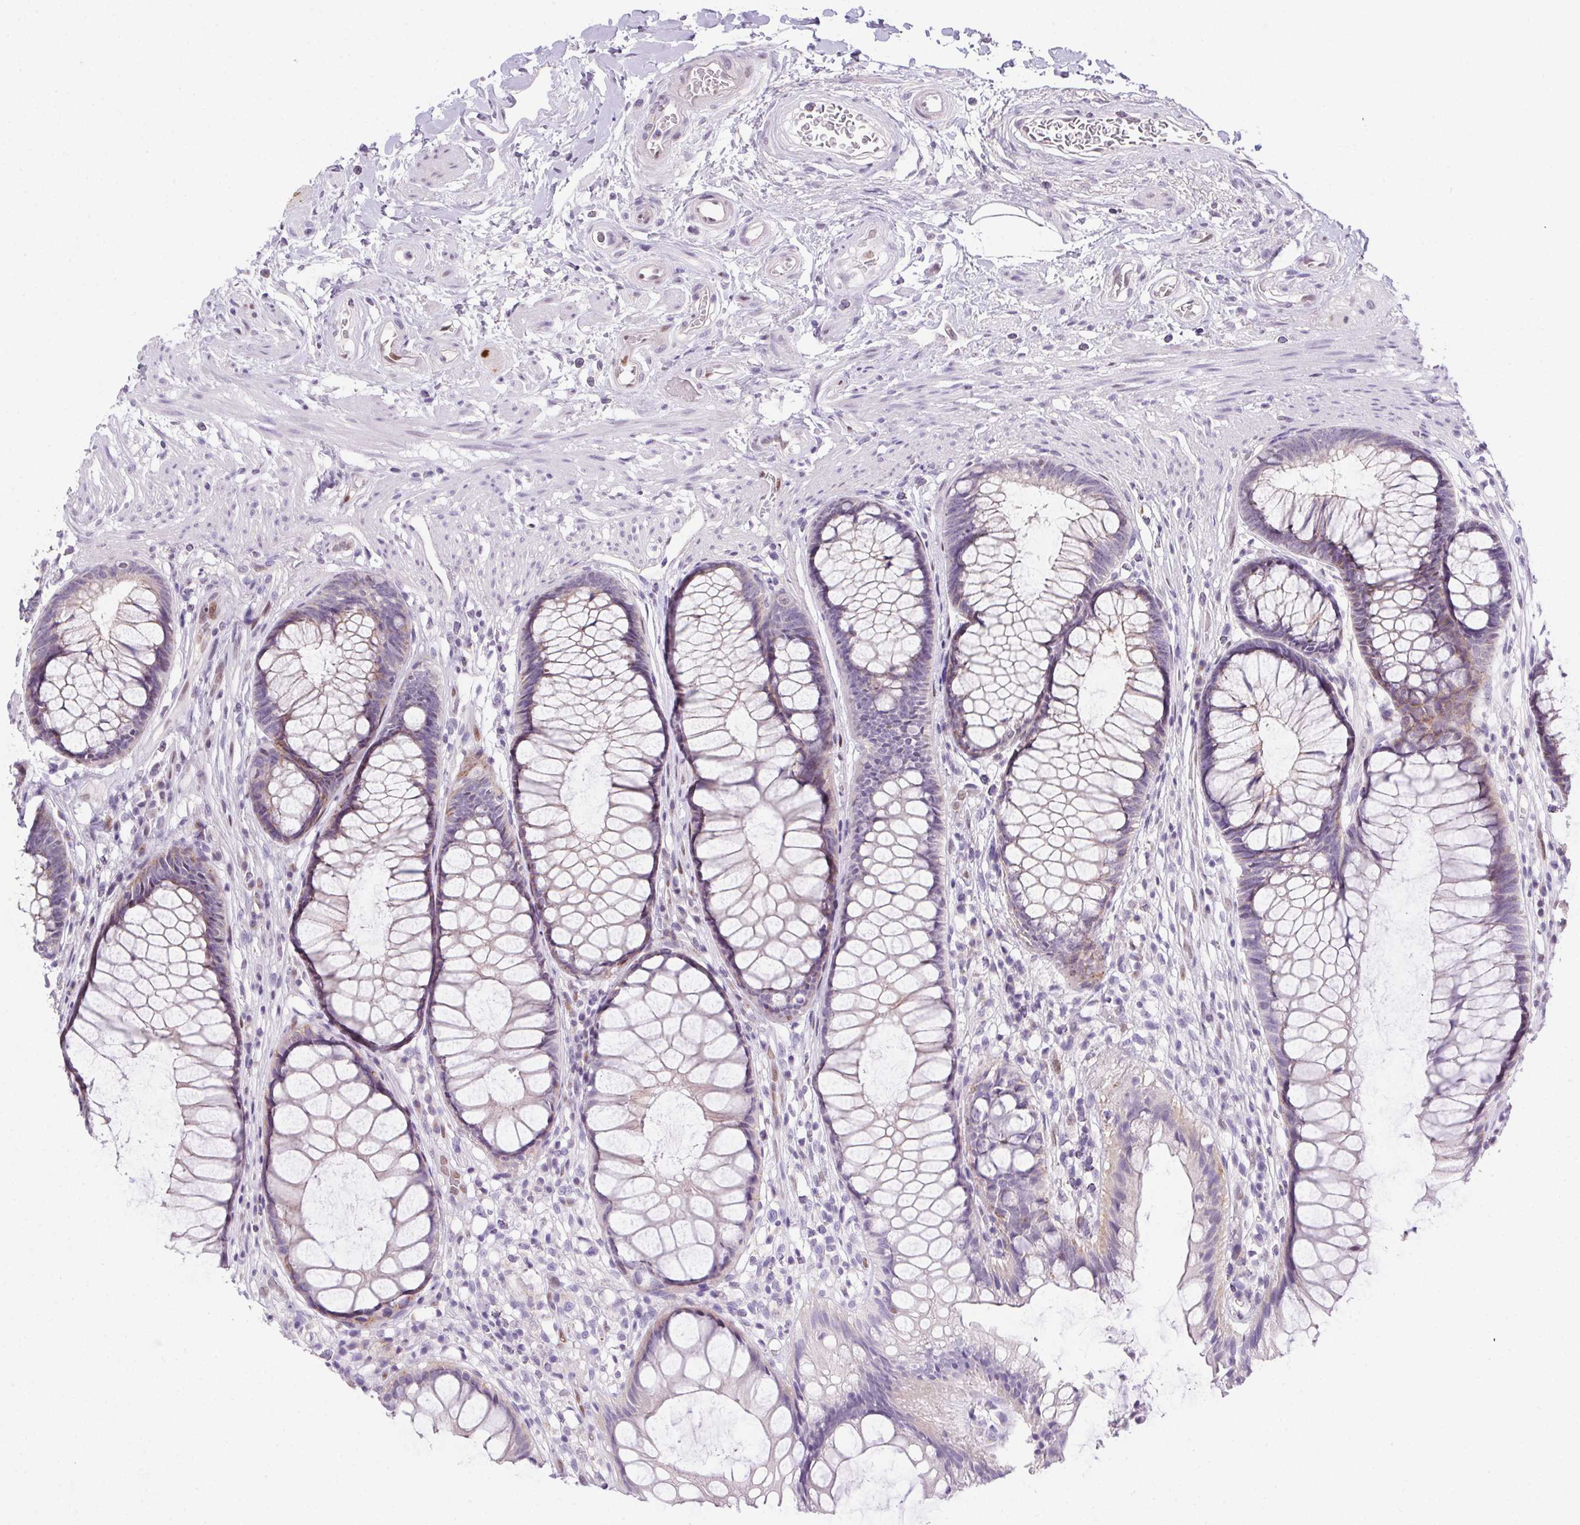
{"staining": {"intensity": "weak", "quantity": "25%-75%", "location": "cytoplasmic/membranous"}, "tissue": "rectum", "cell_type": "Glandular cells", "image_type": "normal", "snomed": [{"axis": "morphology", "description": "Normal tissue, NOS"}, {"axis": "topography", "description": "Smooth muscle"}, {"axis": "topography", "description": "Rectum"}], "caption": "IHC photomicrograph of normal rectum stained for a protein (brown), which reveals low levels of weak cytoplasmic/membranous positivity in about 25%-75% of glandular cells.", "gene": "SP9", "patient": {"sex": "male", "age": 53}}